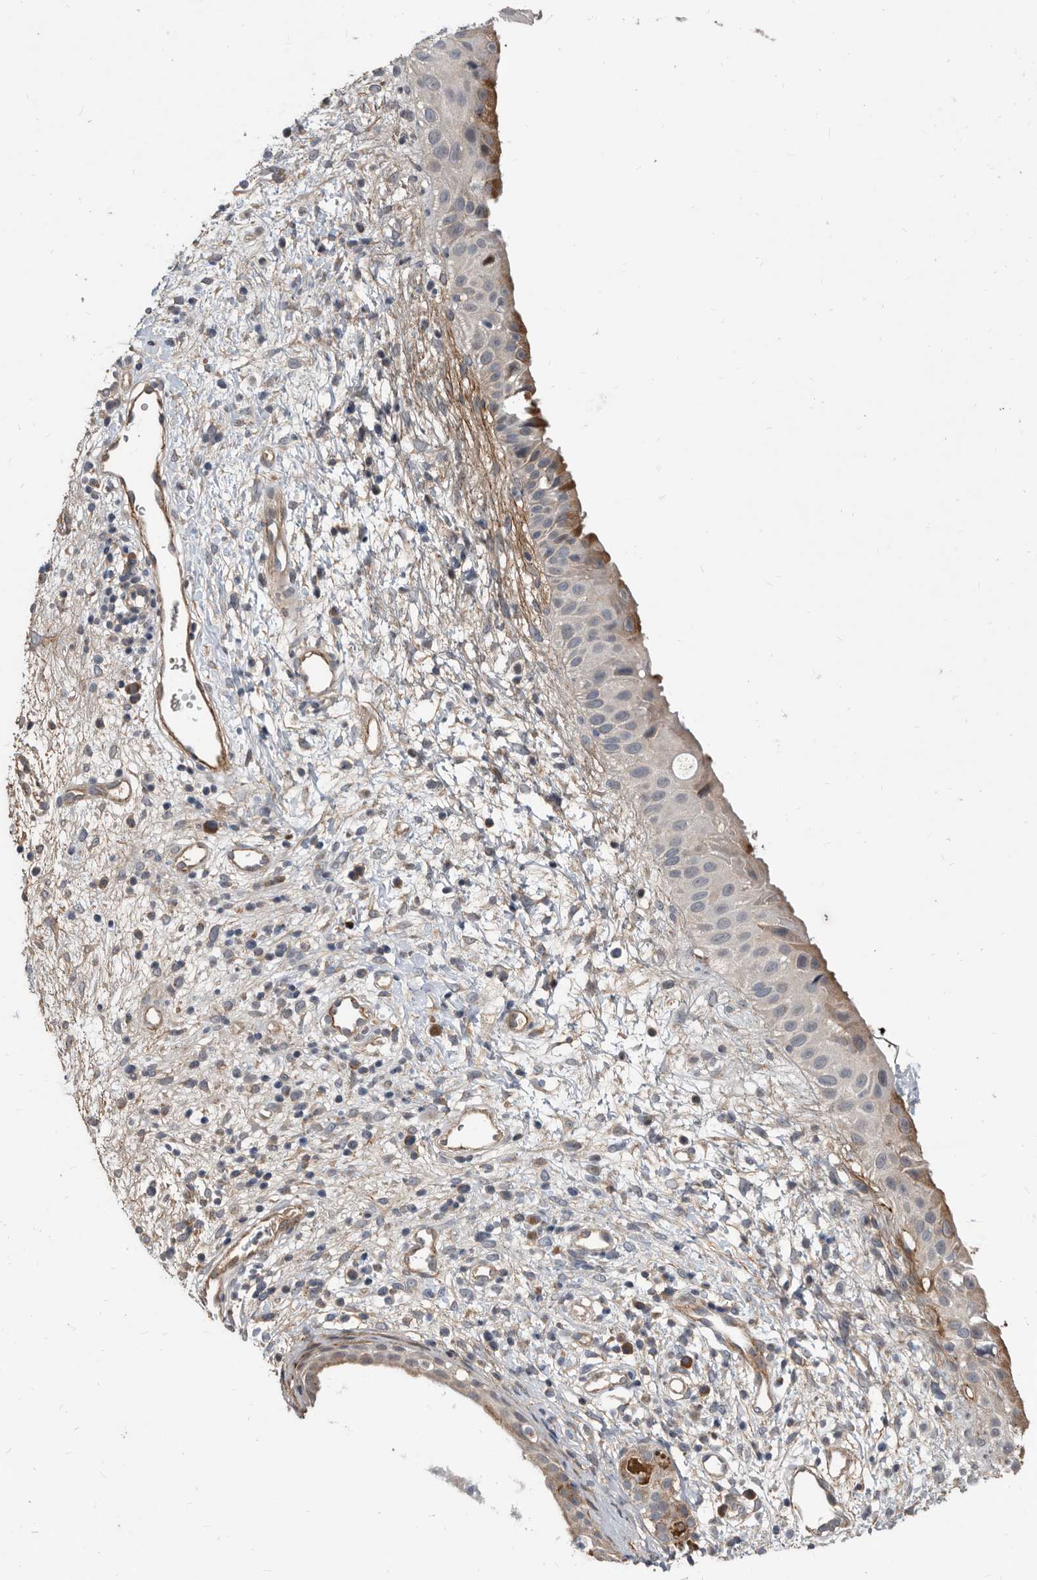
{"staining": {"intensity": "moderate", "quantity": "25%-75%", "location": "cytoplasmic/membranous"}, "tissue": "nasopharynx", "cell_type": "Respiratory epithelial cells", "image_type": "normal", "snomed": [{"axis": "morphology", "description": "Normal tissue, NOS"}, {"axis": "topography", "description": "Nasopharynx"}], "caption": "Respiratory epithelial cells show moderate cytoplasmic/membranous positivity in approximately 25%-75% of cells in benign nasopharynx.", "gene": "PI15", "patient": {"sex": "male", "age": 22}}